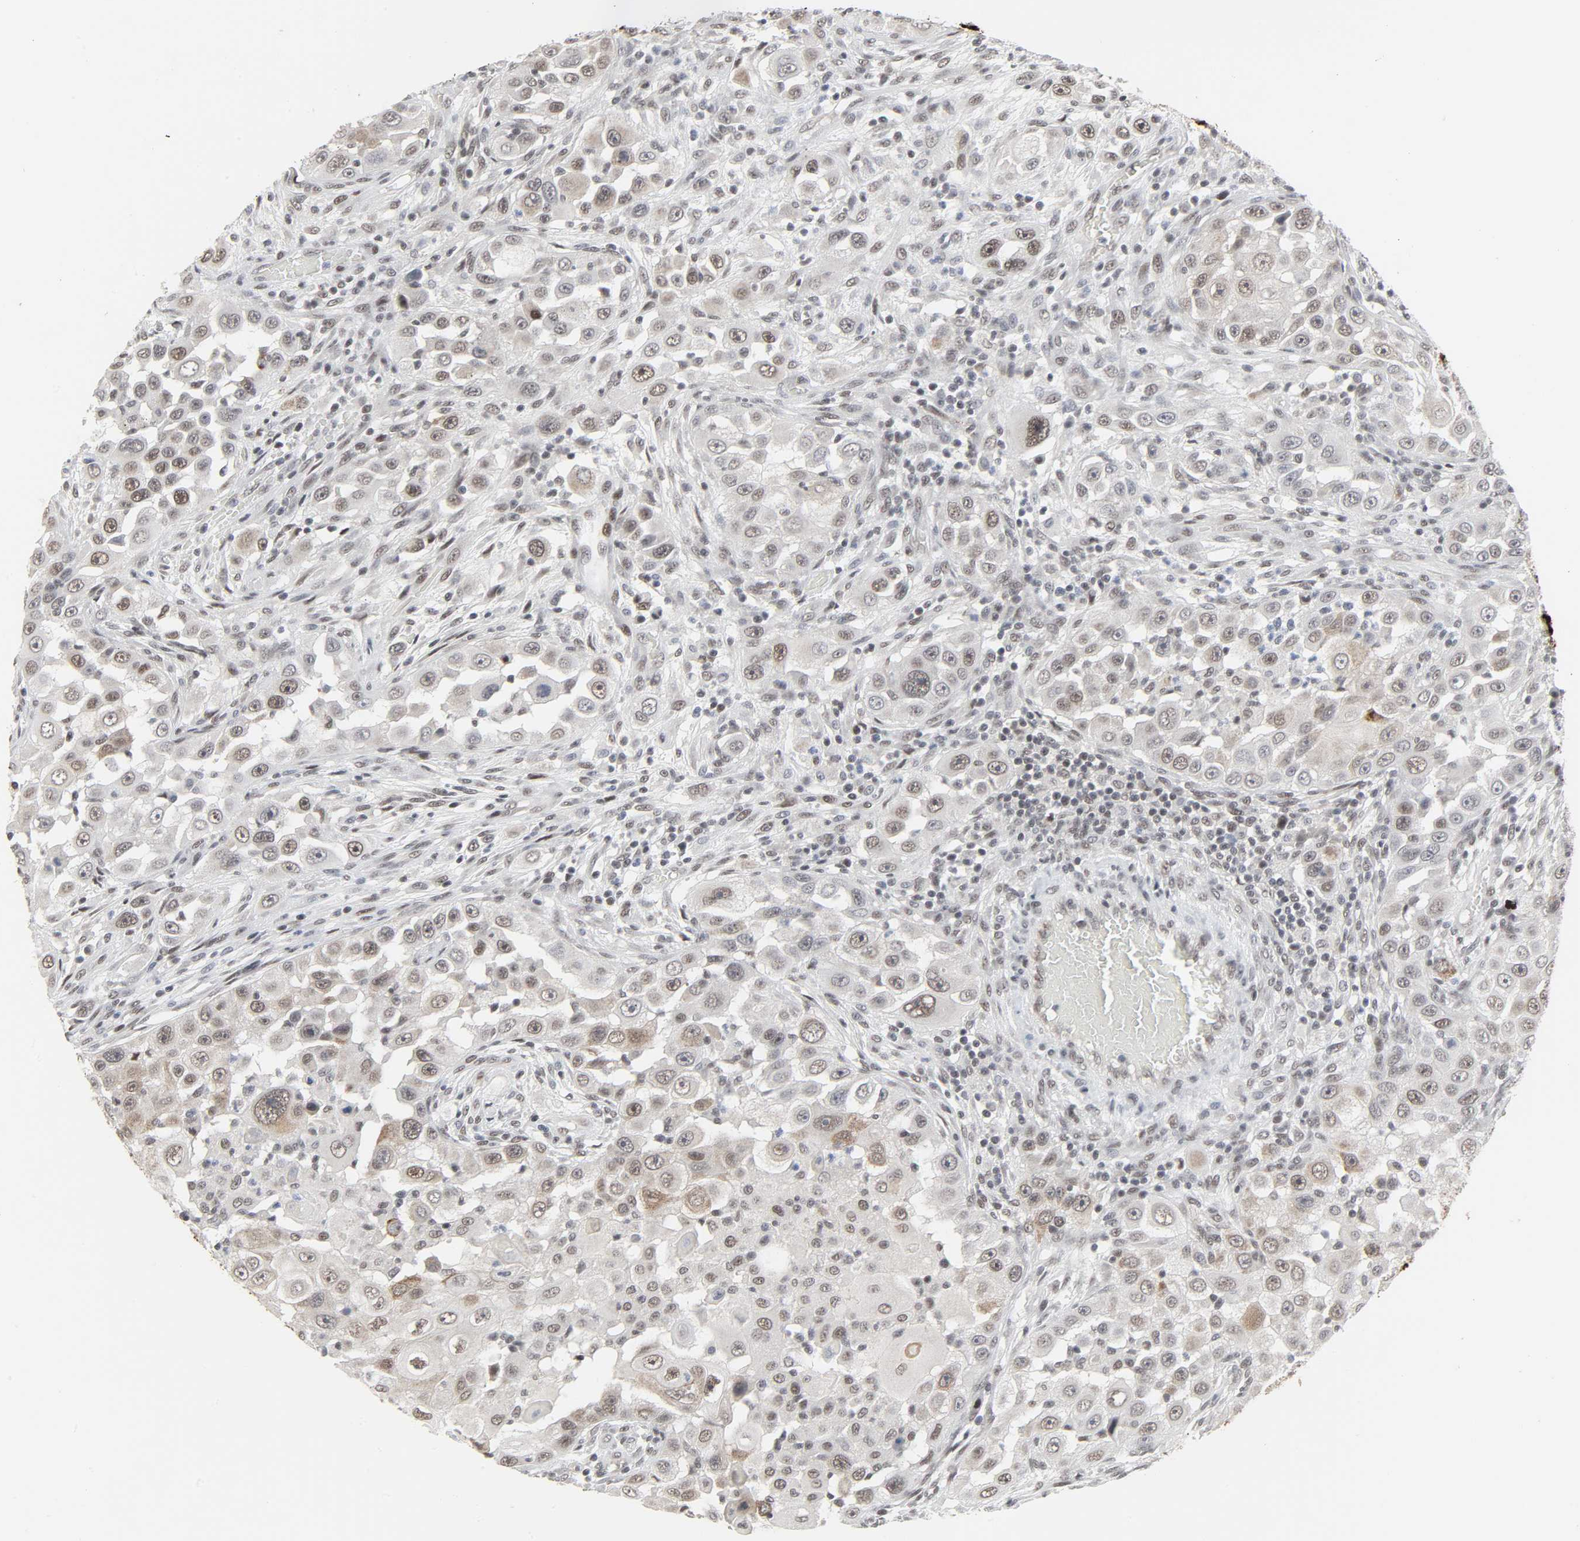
{"staining": {"intensity": "moderate", "quantity": ">75%", "location": "nuclear"}, "tissue": "head and neck cancer", "cell_type": "Tumor cells", "image_type": "cancer", "snomed": [{"axis": "morphology", "description": "Carcinoma, NOS"}, {"axis": "topography", "description": "Head-Neck"}], "caption": "Protein expression by IHC demonstrates moderate nuclear staining in approximately >75% of tumor cells in head and neck cancer.", "gene": "MUC1", "patient": {"sex": "male", "age": 87}}